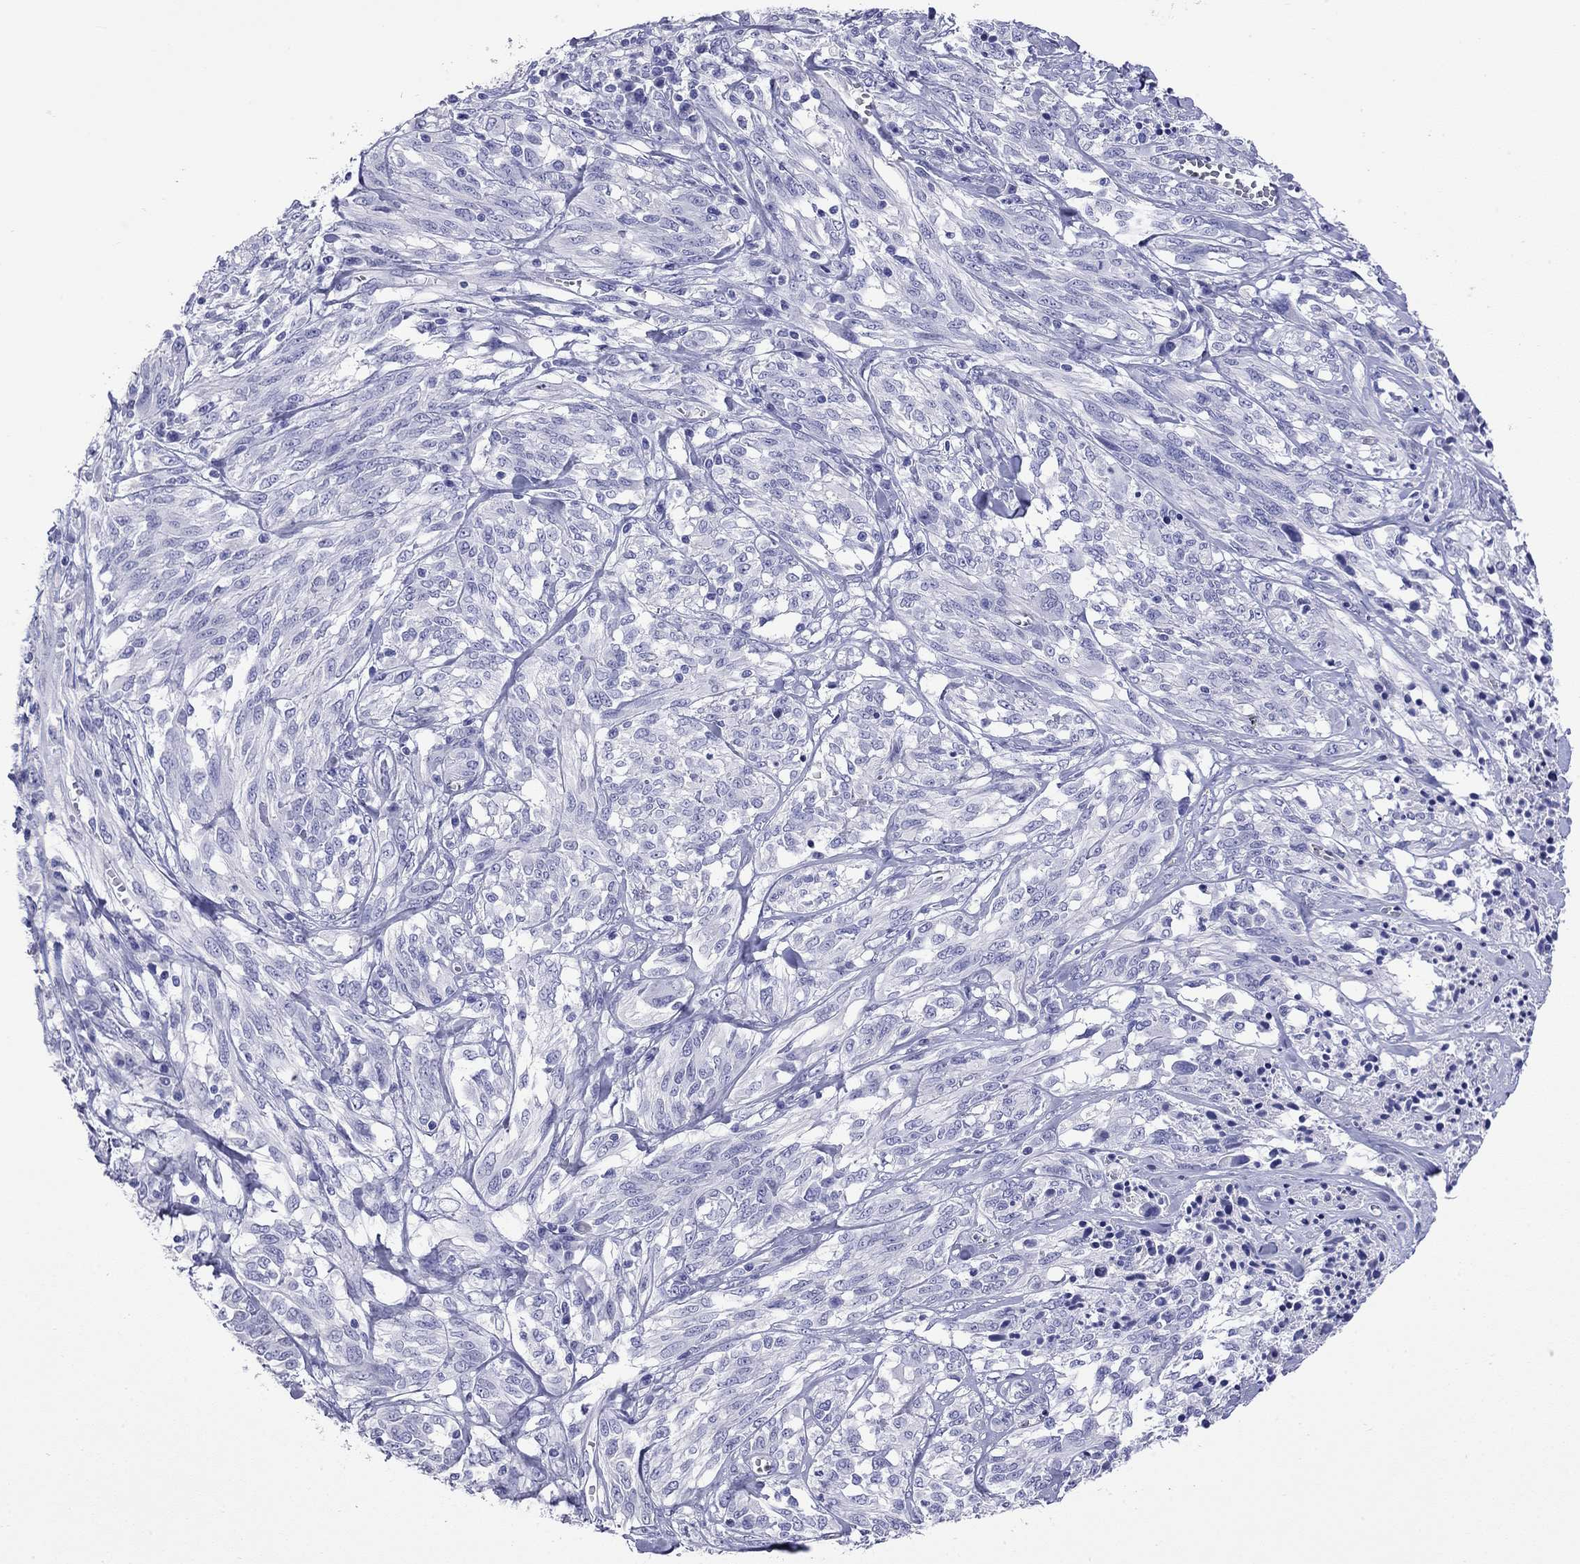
{"staining": {"intensity": "negative", "quantity": "none", "location": "none"}, "tissue": "melanoma", "cell_type": "Tumor cells", "image_type": "cancer", "snomed": [{"axis": "morphology", "description": "Malignant melanoma, NOS"}, {"axis": "topography", "description": "Skin"}], "caption": "This photomicrograph is of malignant melanoma stained with immunohistochemistry (IHC) to label a protein in brown with the nuclei are counter-stained blue. There is no expression in tumor cells. The staining was performed using DAB (3,3'-diaminobenzidine) to visualize the protein expression in brown, while the nuclei were stained in blue with hematoxylin (Magnification: 20x).", "gene": "KIAA2012", "patient": {"sex": "female", "age": 91}}